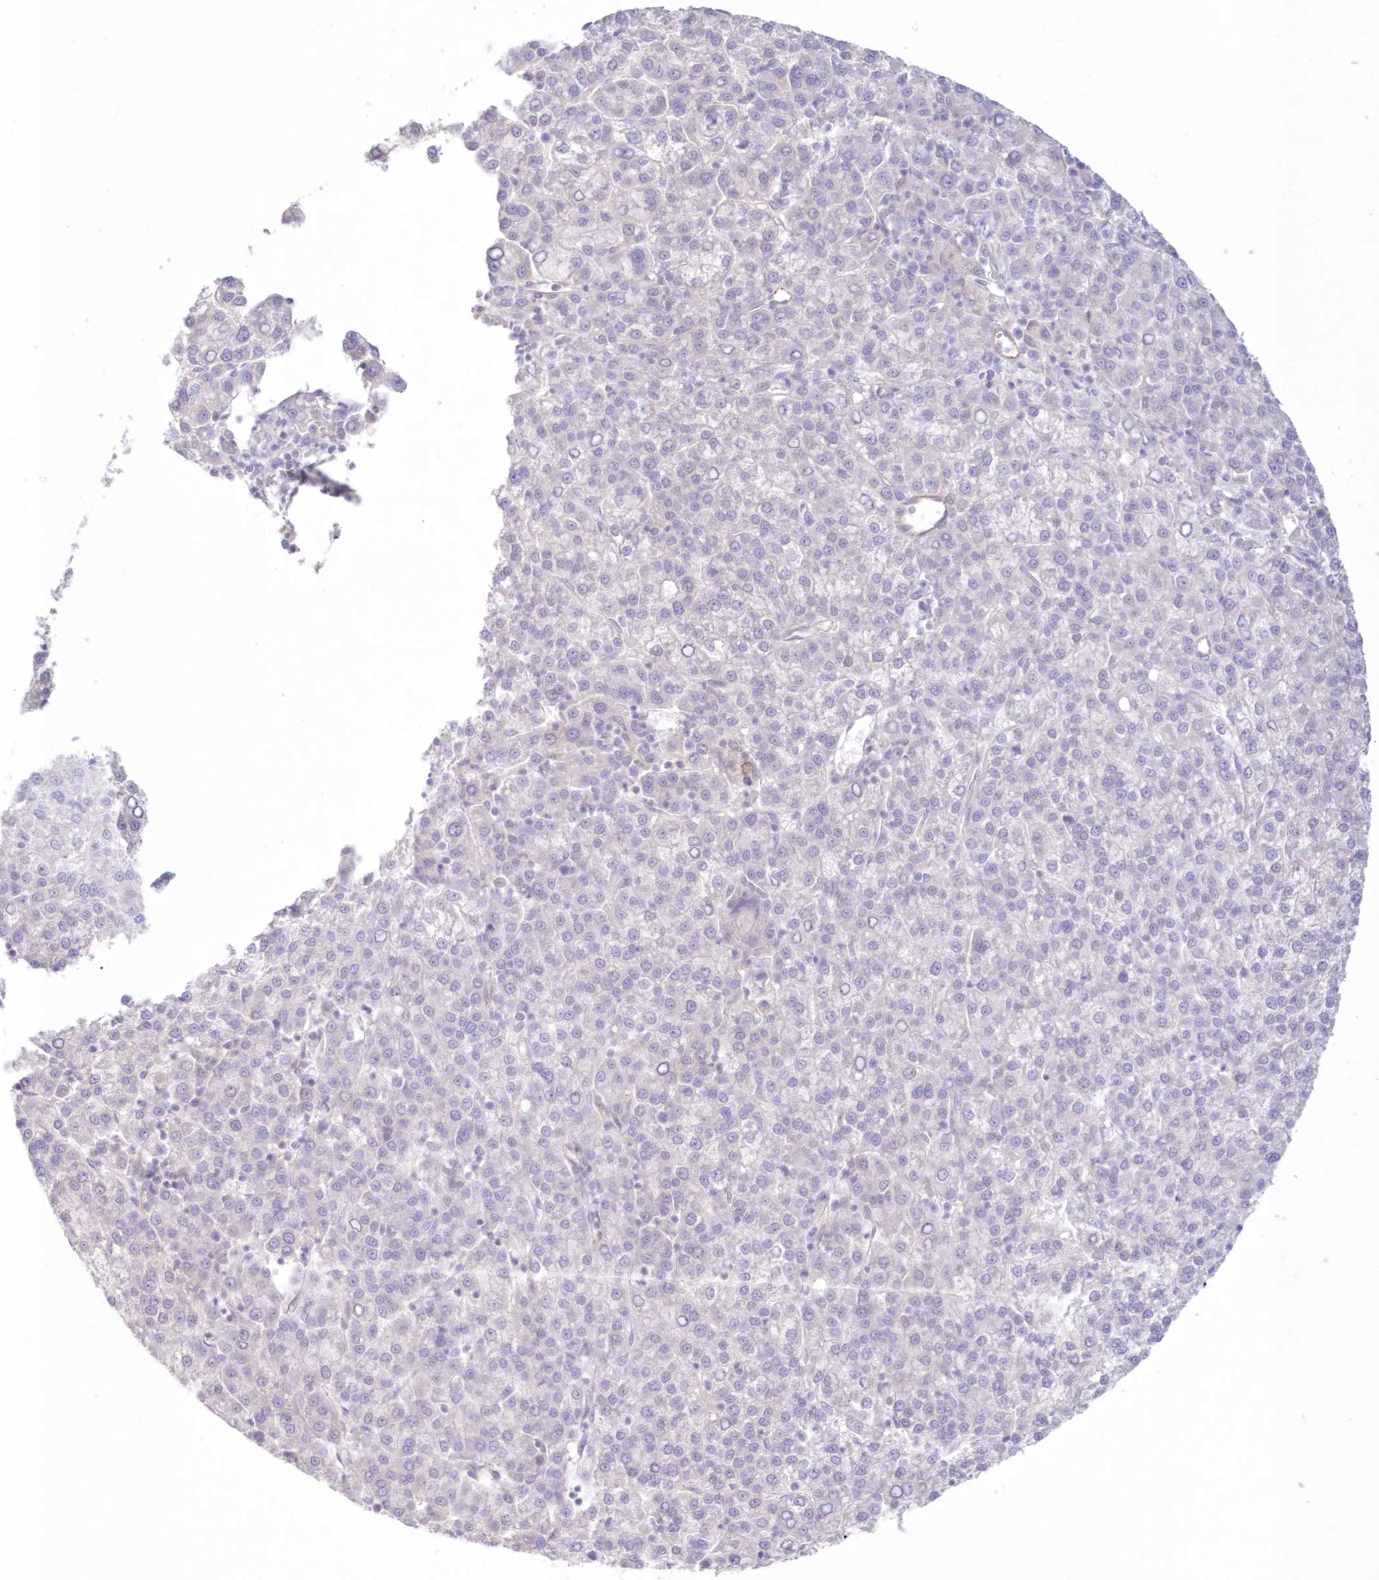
{"staining": {"intensity": "negative", "quantity": "none", "location": "none"}, "tissue": "liver cancer", "cell_type": "Tumor cells", "image_type": "cancer", "snomed": [{"axis": "morphology", "description": "Carcinoma, Hepatocellular, NOS"}, {"axis": "topography", "description": "Liver"}], "caption": "This is a micrograph of IHC staining of hepatocellular carcinoma (liver), which shows no expression in tumor cells.", "gene": "DMRTB1", "patient": {"sex": "female", "age": 58}}